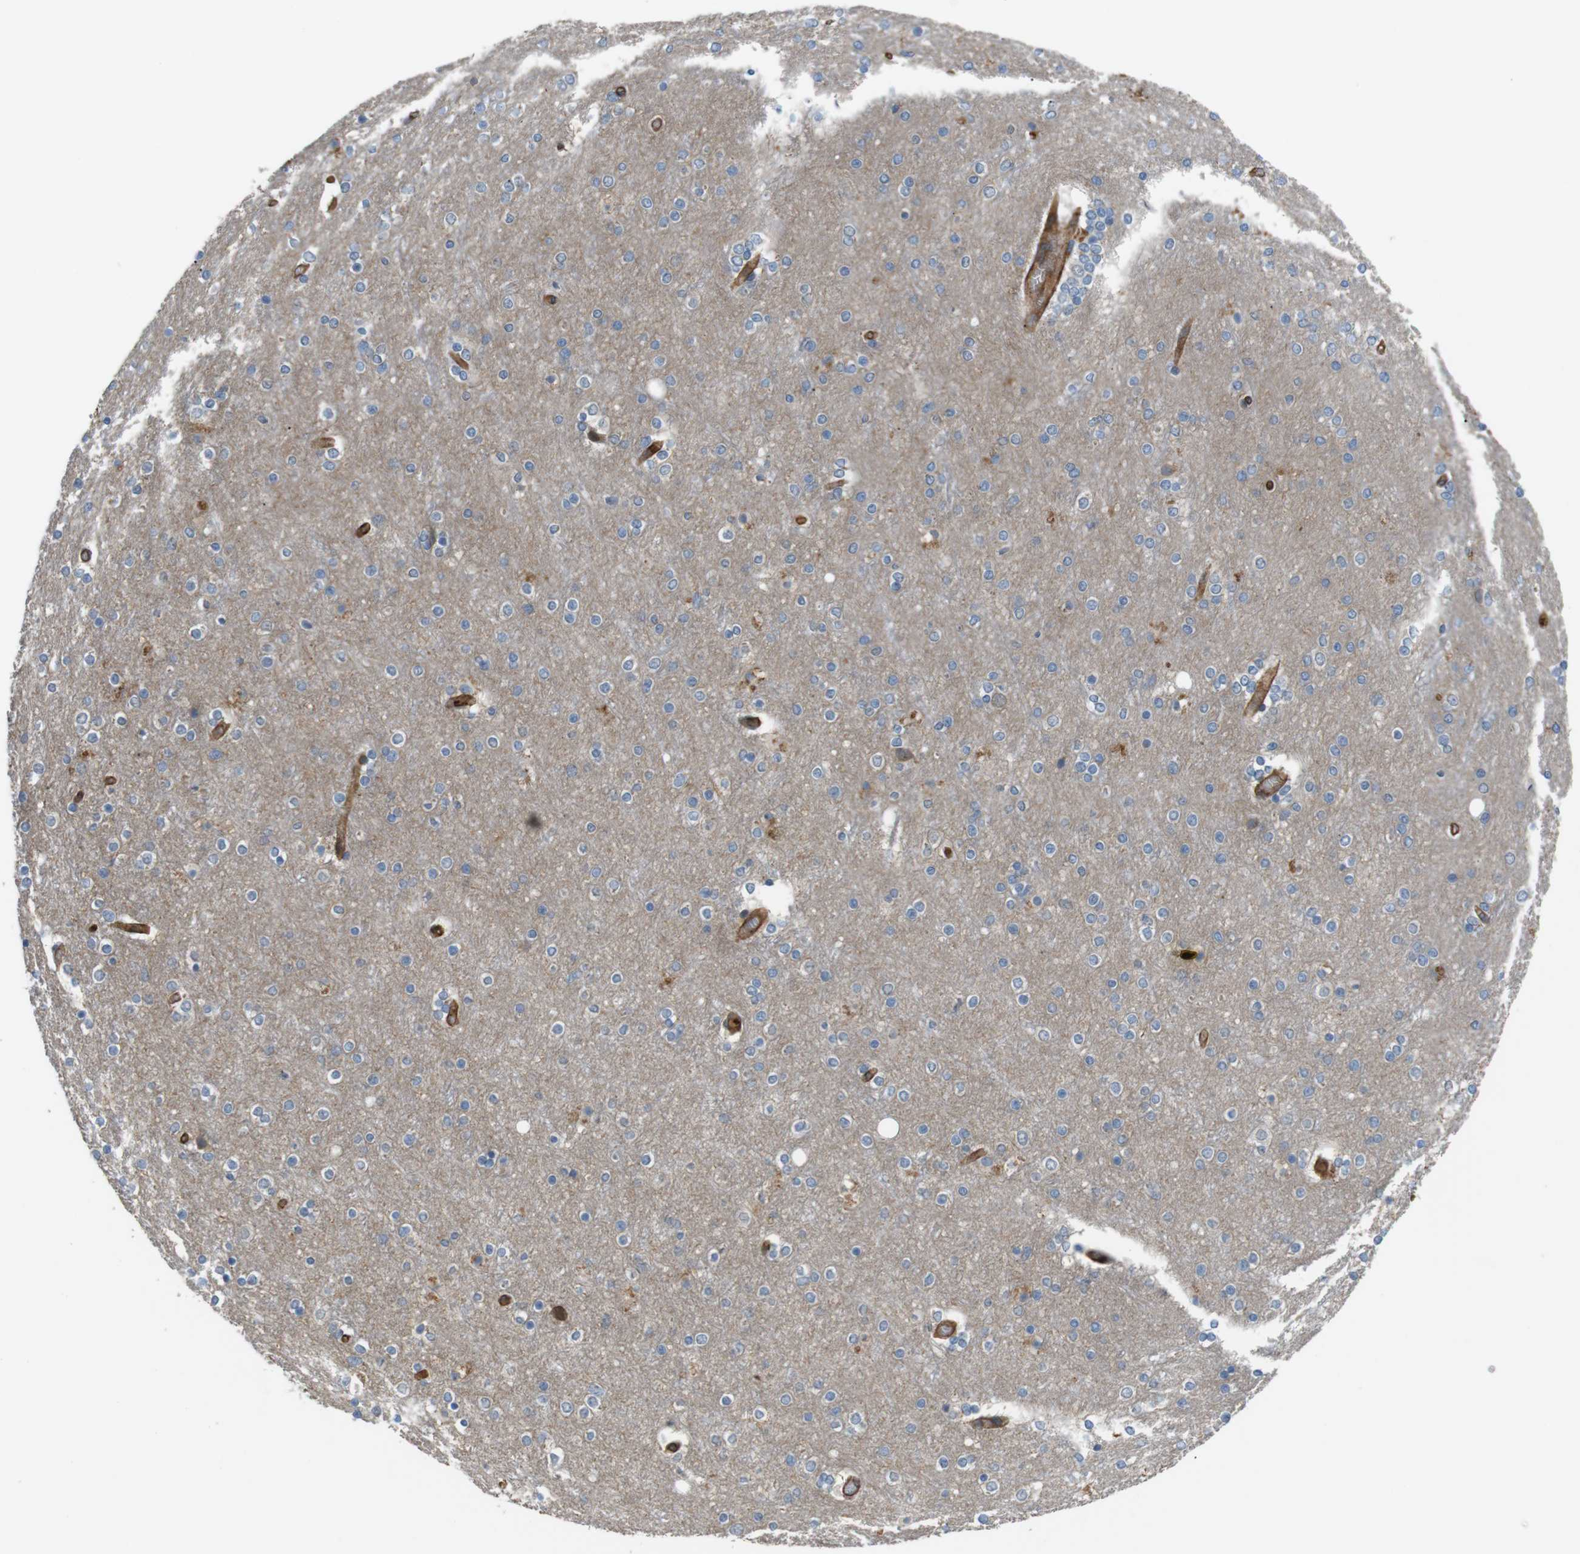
{"staining": {"intensity": "strong", "quantity": ">75%", "location": "cytoplasmic/membranous"}, "tissue": "cerebral cortex", "cell_type": "Endothelial cells", "image_type": "normal", "snomed": [{"axis": "morphology", "description": "Normal tissue, NOS"}, {"axis": "topography", "description": "Cerebral cortex"}], "caption": "Cerebral cortex stained with DAB immunohistochemistry (IHC) demonstrates high levels of strong cytoplasmic/membranous expression in approximately >75% of endothelial cells.", "gene": "BVES", "patient": {"sex": "female", "age": 54}}